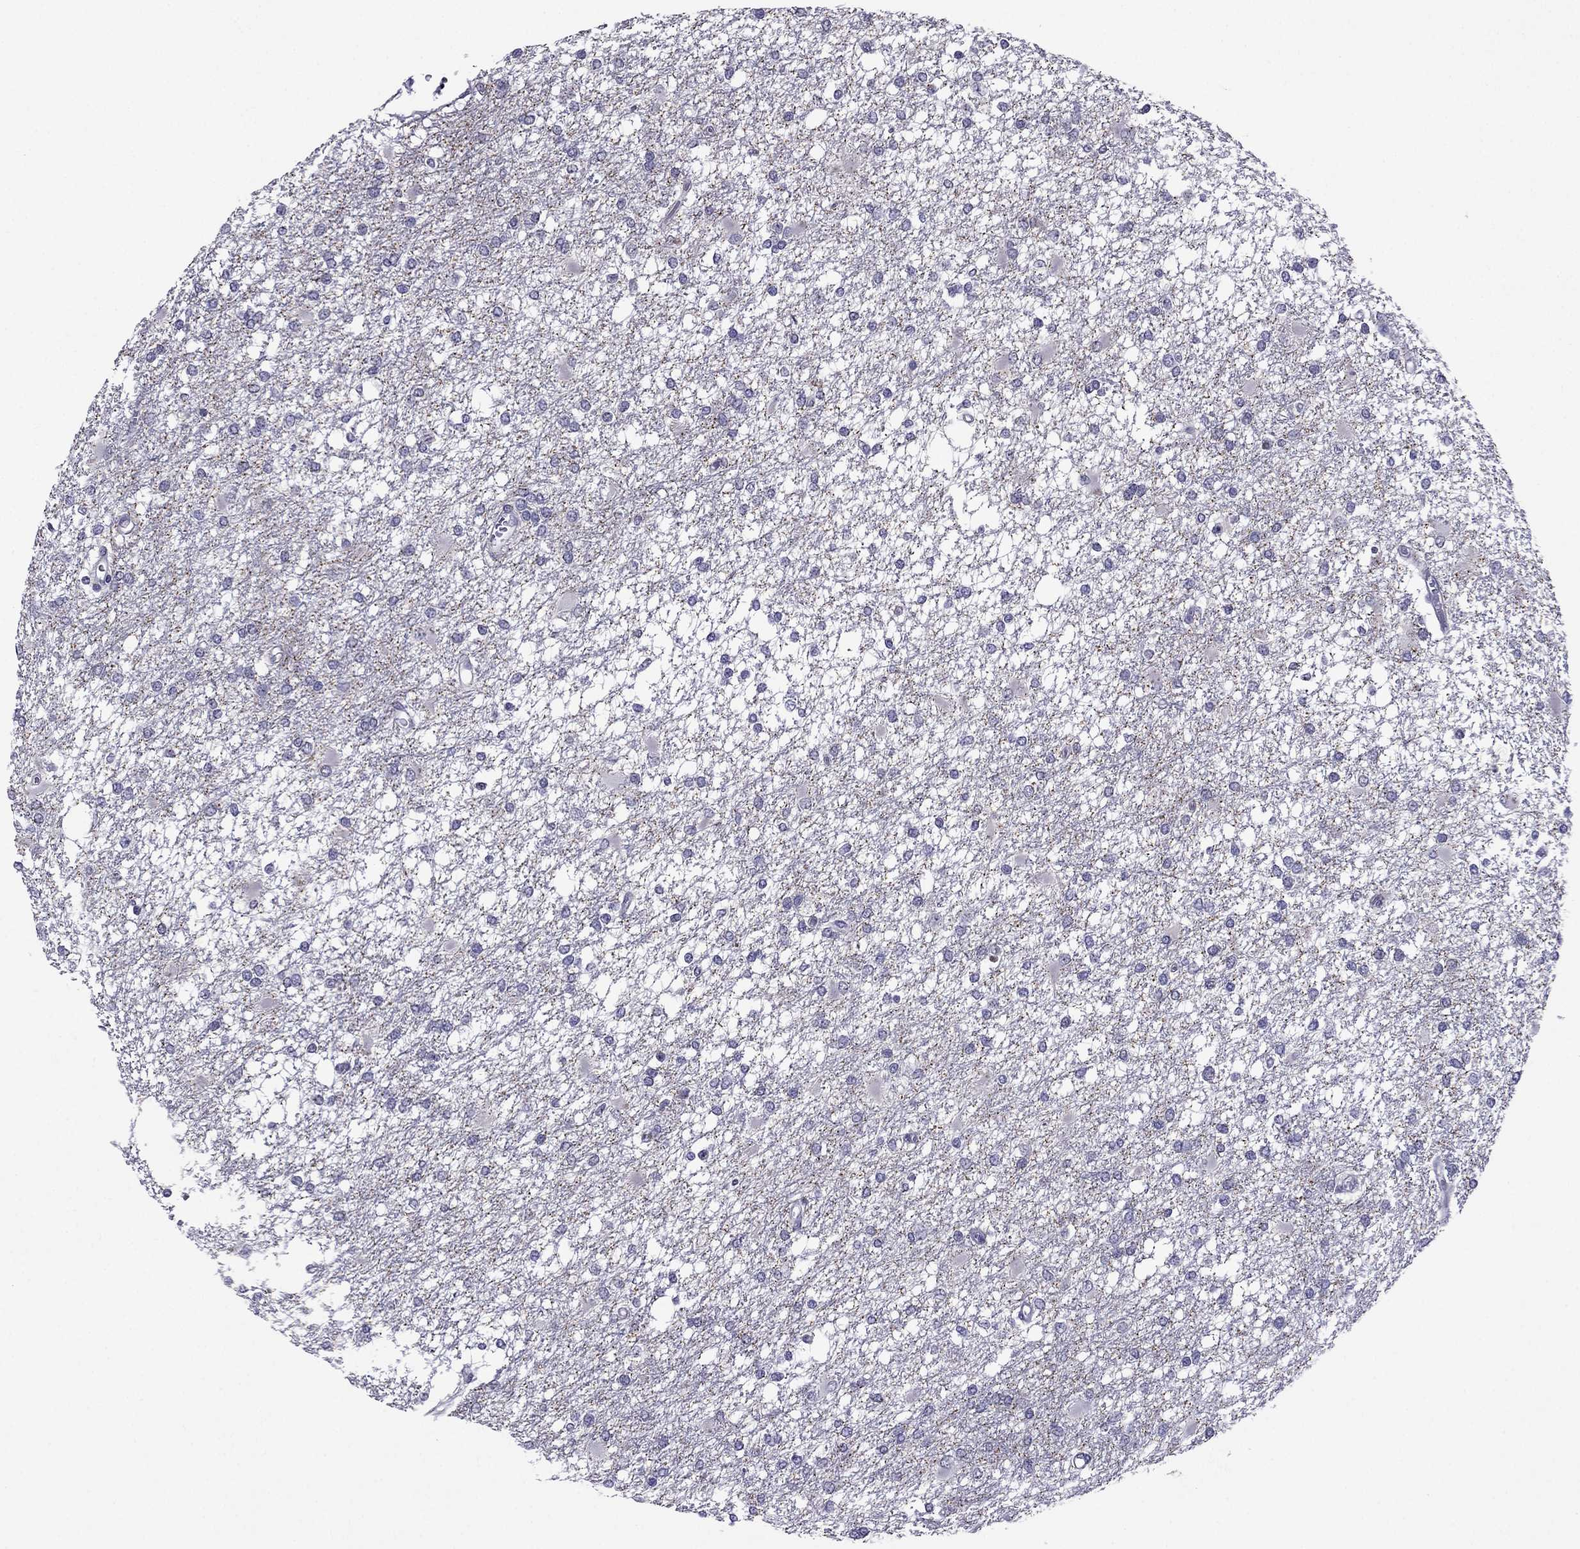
{"staining": {"intensity": "negative", "quantity": "none", "location": "none"}, "tissue": "glioma", "cell_type": "Tumor cells", "image_type": "cancer", "snomed": [{"axis": "morphology", "description": "Glioma, malignant, High grade"}, {"axis": "topography", "description": "Cerebral cortex"}], "caption": "Micrograph shows no significant protein expression in tumor cells of glioma.", "gene": "SPTBN4", "patient": {"sex": "male", "age": 79}}